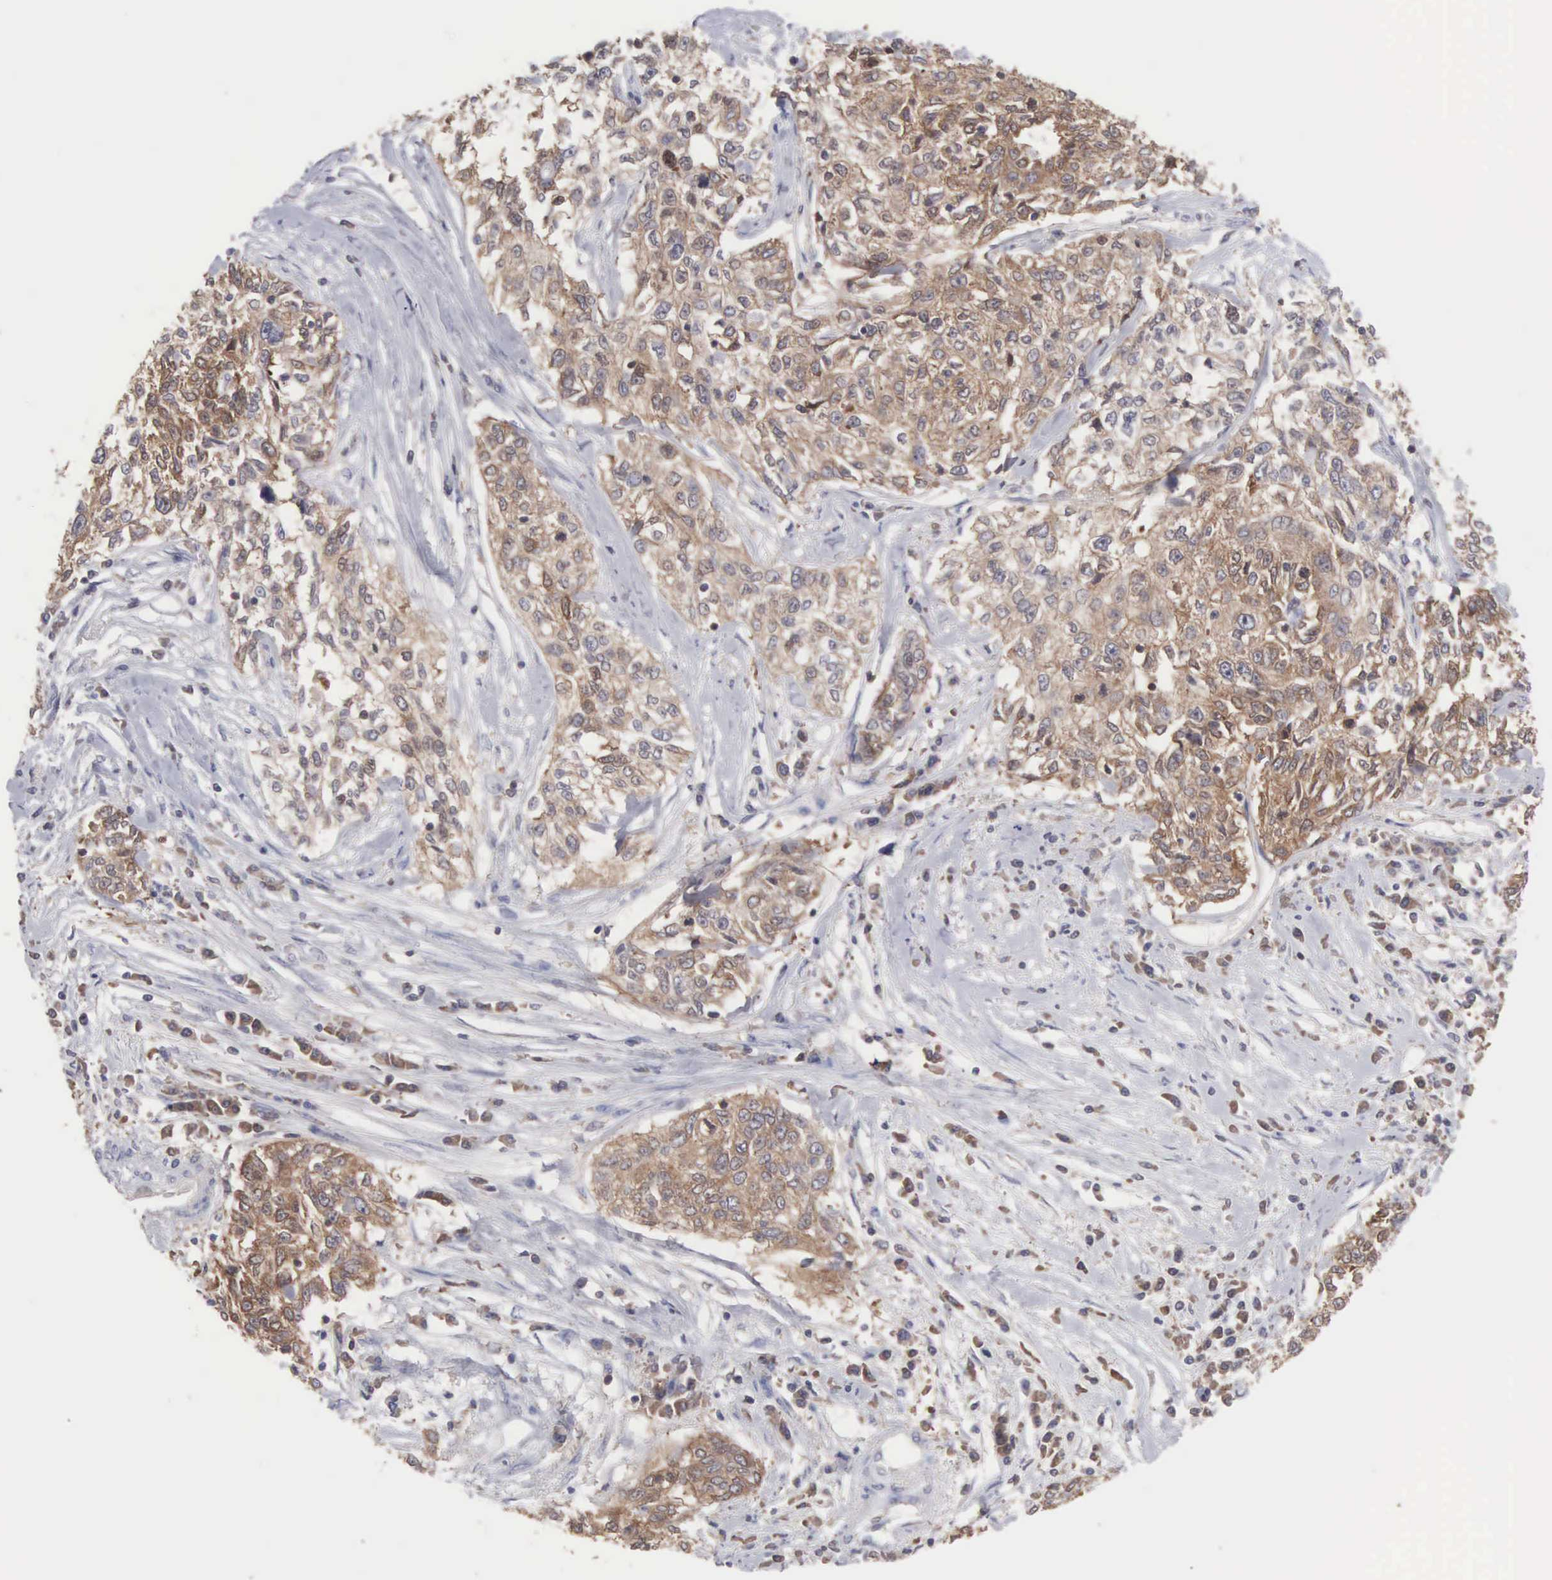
{"staining": {"intensity": "moderate", "quantity": ">75%", "location": "cytoplasmic/membranous"}, "tissue": "cervical cancer", "cell_type": "Tumor cells", "image_type": "cancer", "snomed": [{"axis": "morphology", "description": "Squamous cell carcinoma, NOS"}, {"axis": "topography", "description": "Cervix"}], "caption": "This is a photomicrograph of immunohistochemistry (IHC) staining of cervical cancer (squamous cell carcinoma), which shows moderate expression in the cytoplasmic/membranous of tumor cells.", "gene": "MTHFD1", "patient": {"sex": "female", "age": 57}}